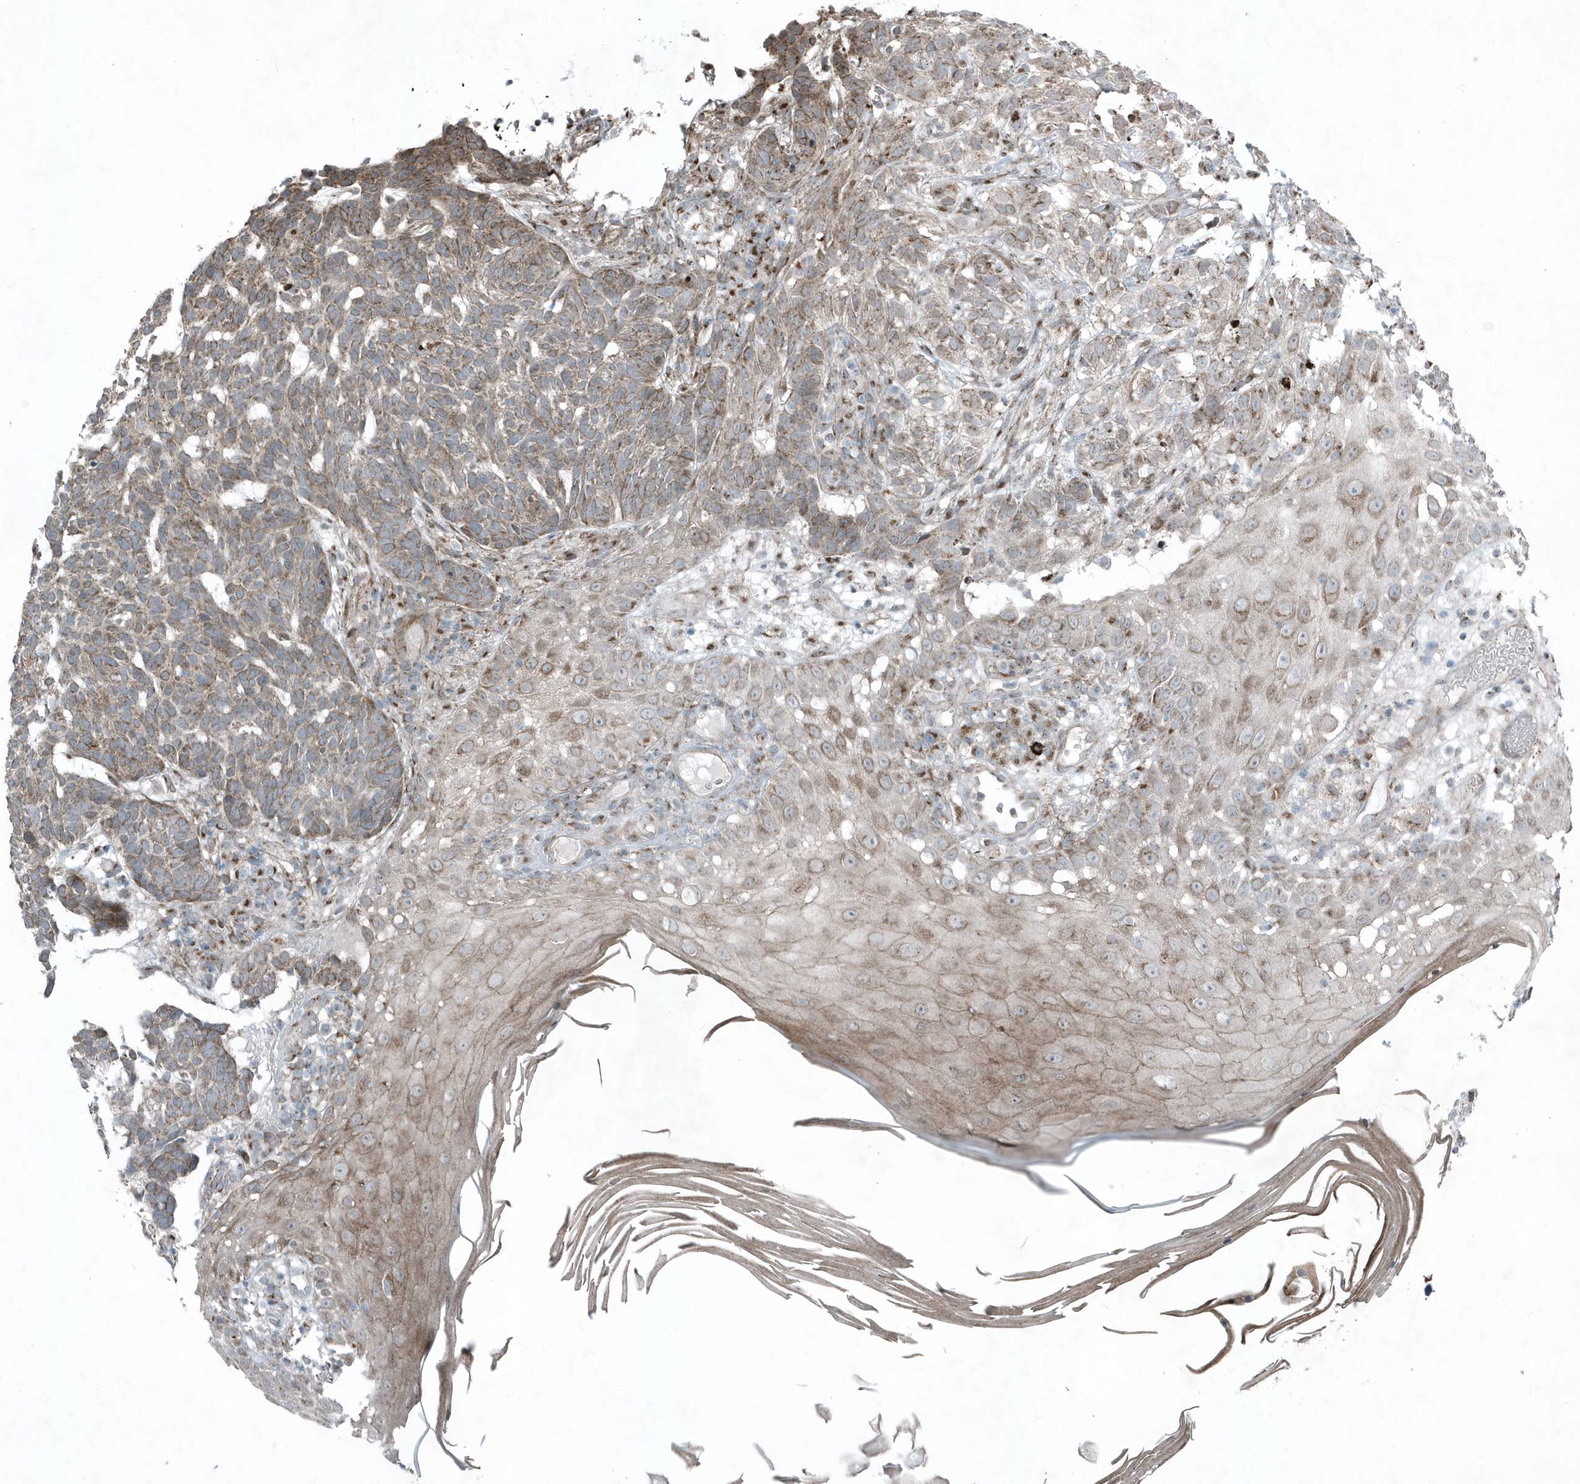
{"staining": {"intensity": "weak", "quantity": ">75%", "location": "cytoplasmic/membranous"}, "tissue": "skin cancer", "cell_type": "Tumor cells", "image_type": "cancer", "snomed": [{"axis": "morphology", "description": "Basal cell carcinoma"}, {"axis": "topography", "description": "Skin"}], "caption": "Protein expression analysis of human basal cell carcinoma (skin) reveals weak cytoplasmic/membranous expression in approximately >75% of tumor cells. The staining was performed using DAB (3,3'-diaminobenzidine), with brown indicating positive protein expression. Nuclei are stained blue with hematoxylin.", "gene": "GCC2", "patient": {"sex": "male", "age": 85}}